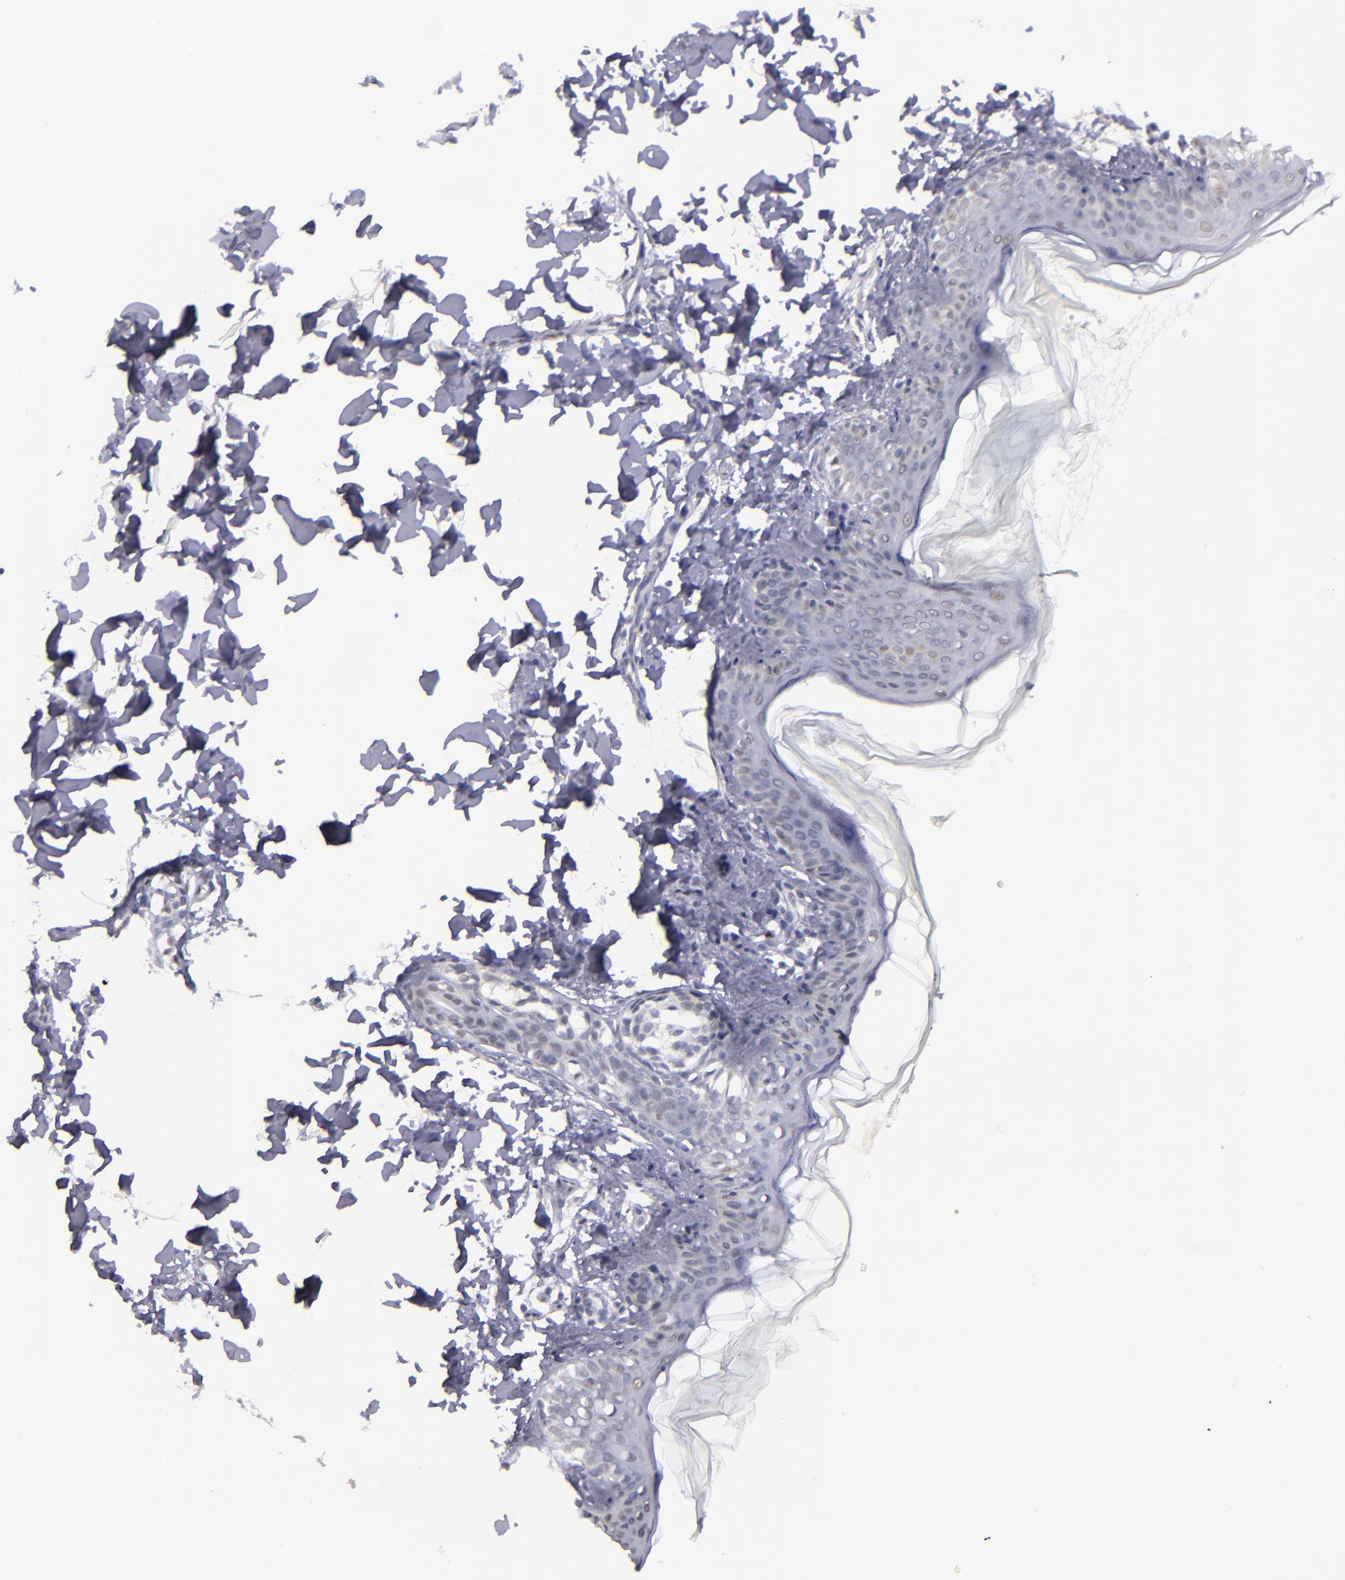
{"staining": {"intensity": "negative", "quantity": "none", "location": "none"}, "tissue": "skin", "cell_type": "Fibroblasts", "image_type": "normal", "snomed": [{"axis": "morphology", "description": "Normal tissue, NOS"}, {"axis": "topography", "description": "Skin"}], "caption": "DAB immunohistochemical staining of unremarkable human skin displays no significant positivity in fibroblasts.", "gene": "OTUB2", "patient": {"sex": "female", "age": 4}}